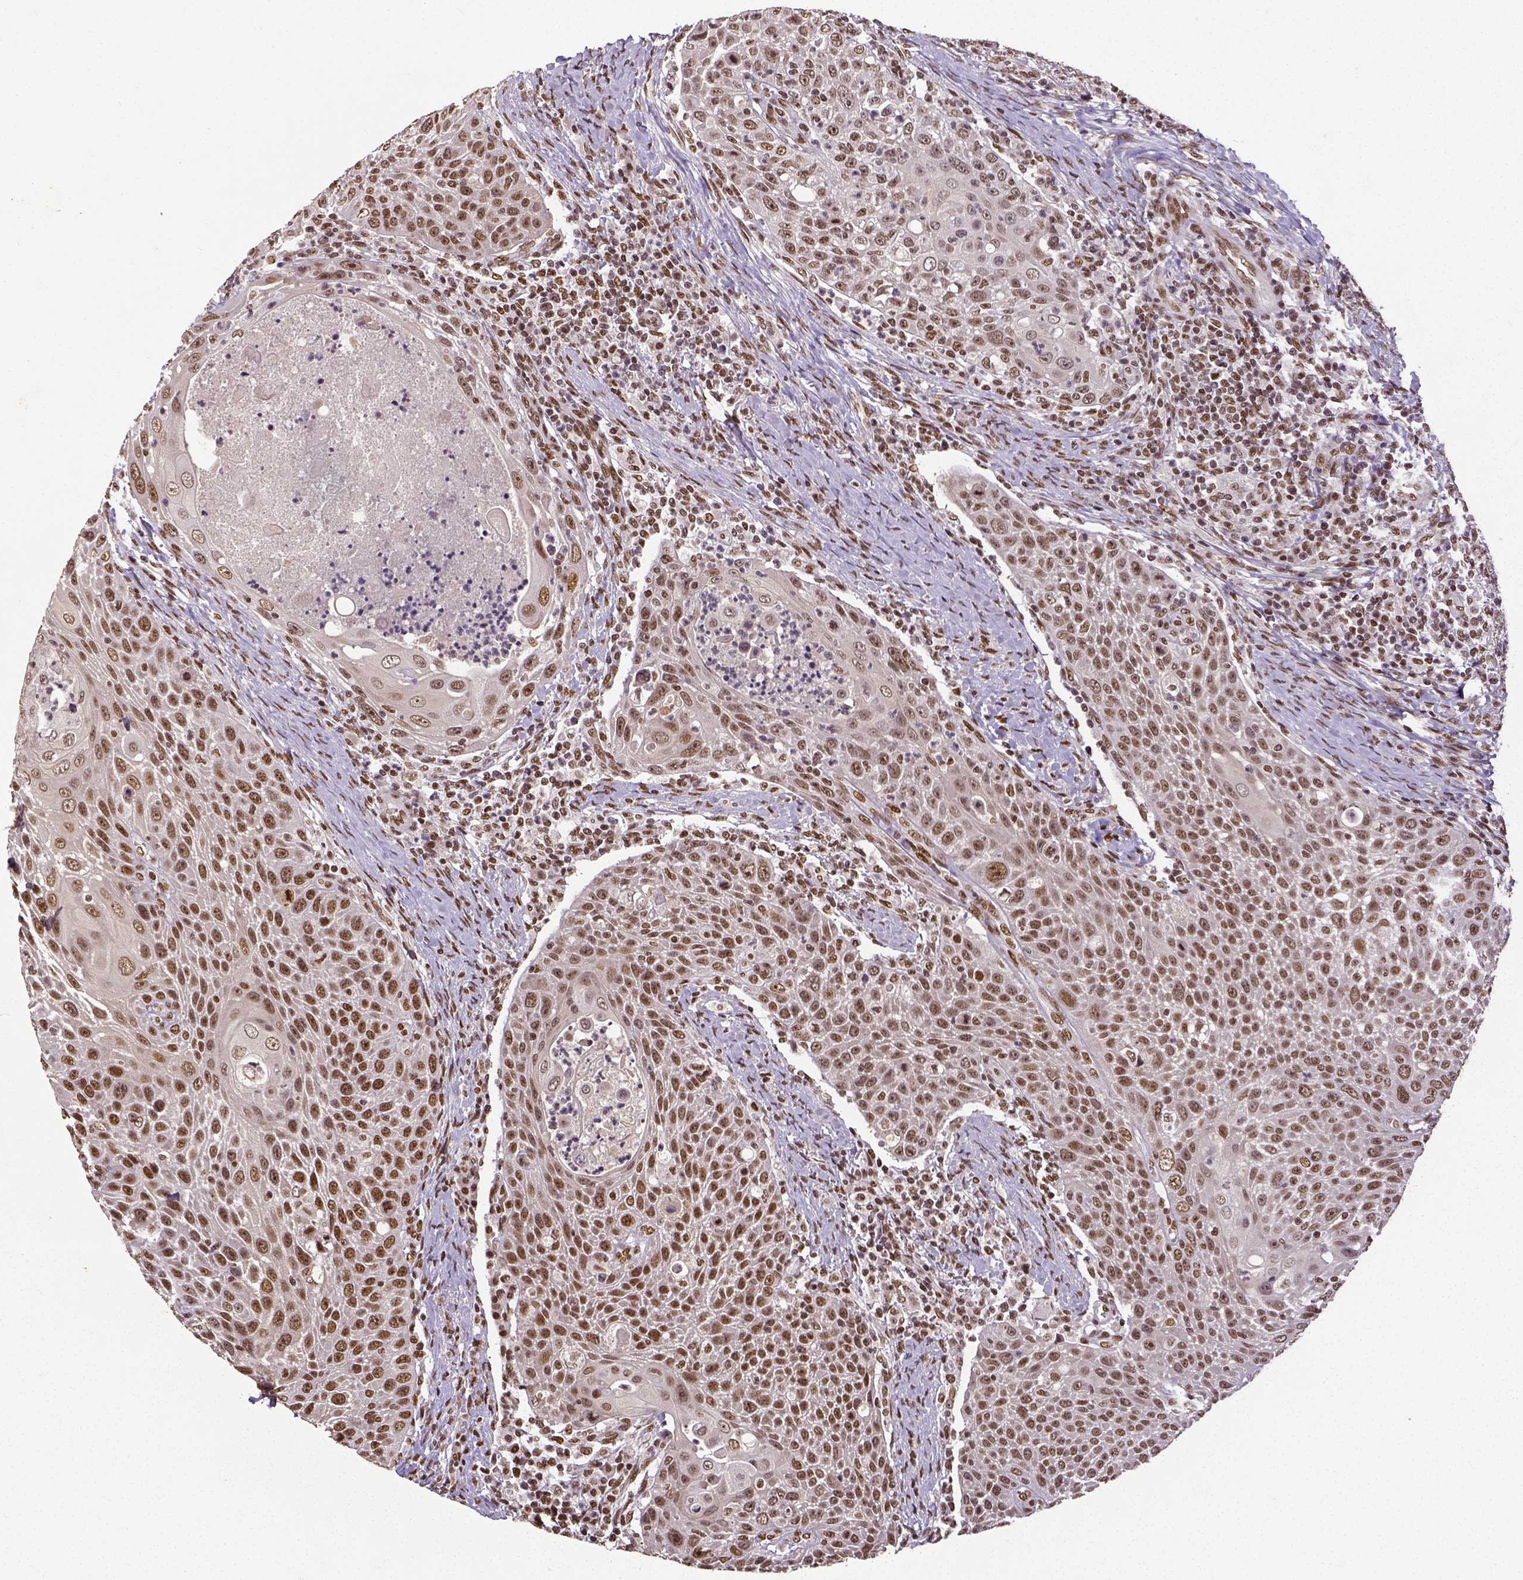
{"staining": {"intensity": "moderate", "quantity": ">75%", "location": "nuclear"}, "tissue": "head and neck cancer", "cell_type": "Tumor cells", "image_type": "cancer", "snomed": [{"axis": "morphology", "description": "Squamous cell carcinoma, NOS"}, {"axis": "topography", "description": "Head-Neck"}], "caption": "The histopathology image reveals immunohistochemical staining of head and neck cancer (squamous cell carcinoma). There is moderate nuclear expression is present in about >75% of tumor cells.", "gene": "ATRX", "patient": {"sex": "male", "age": 69}}